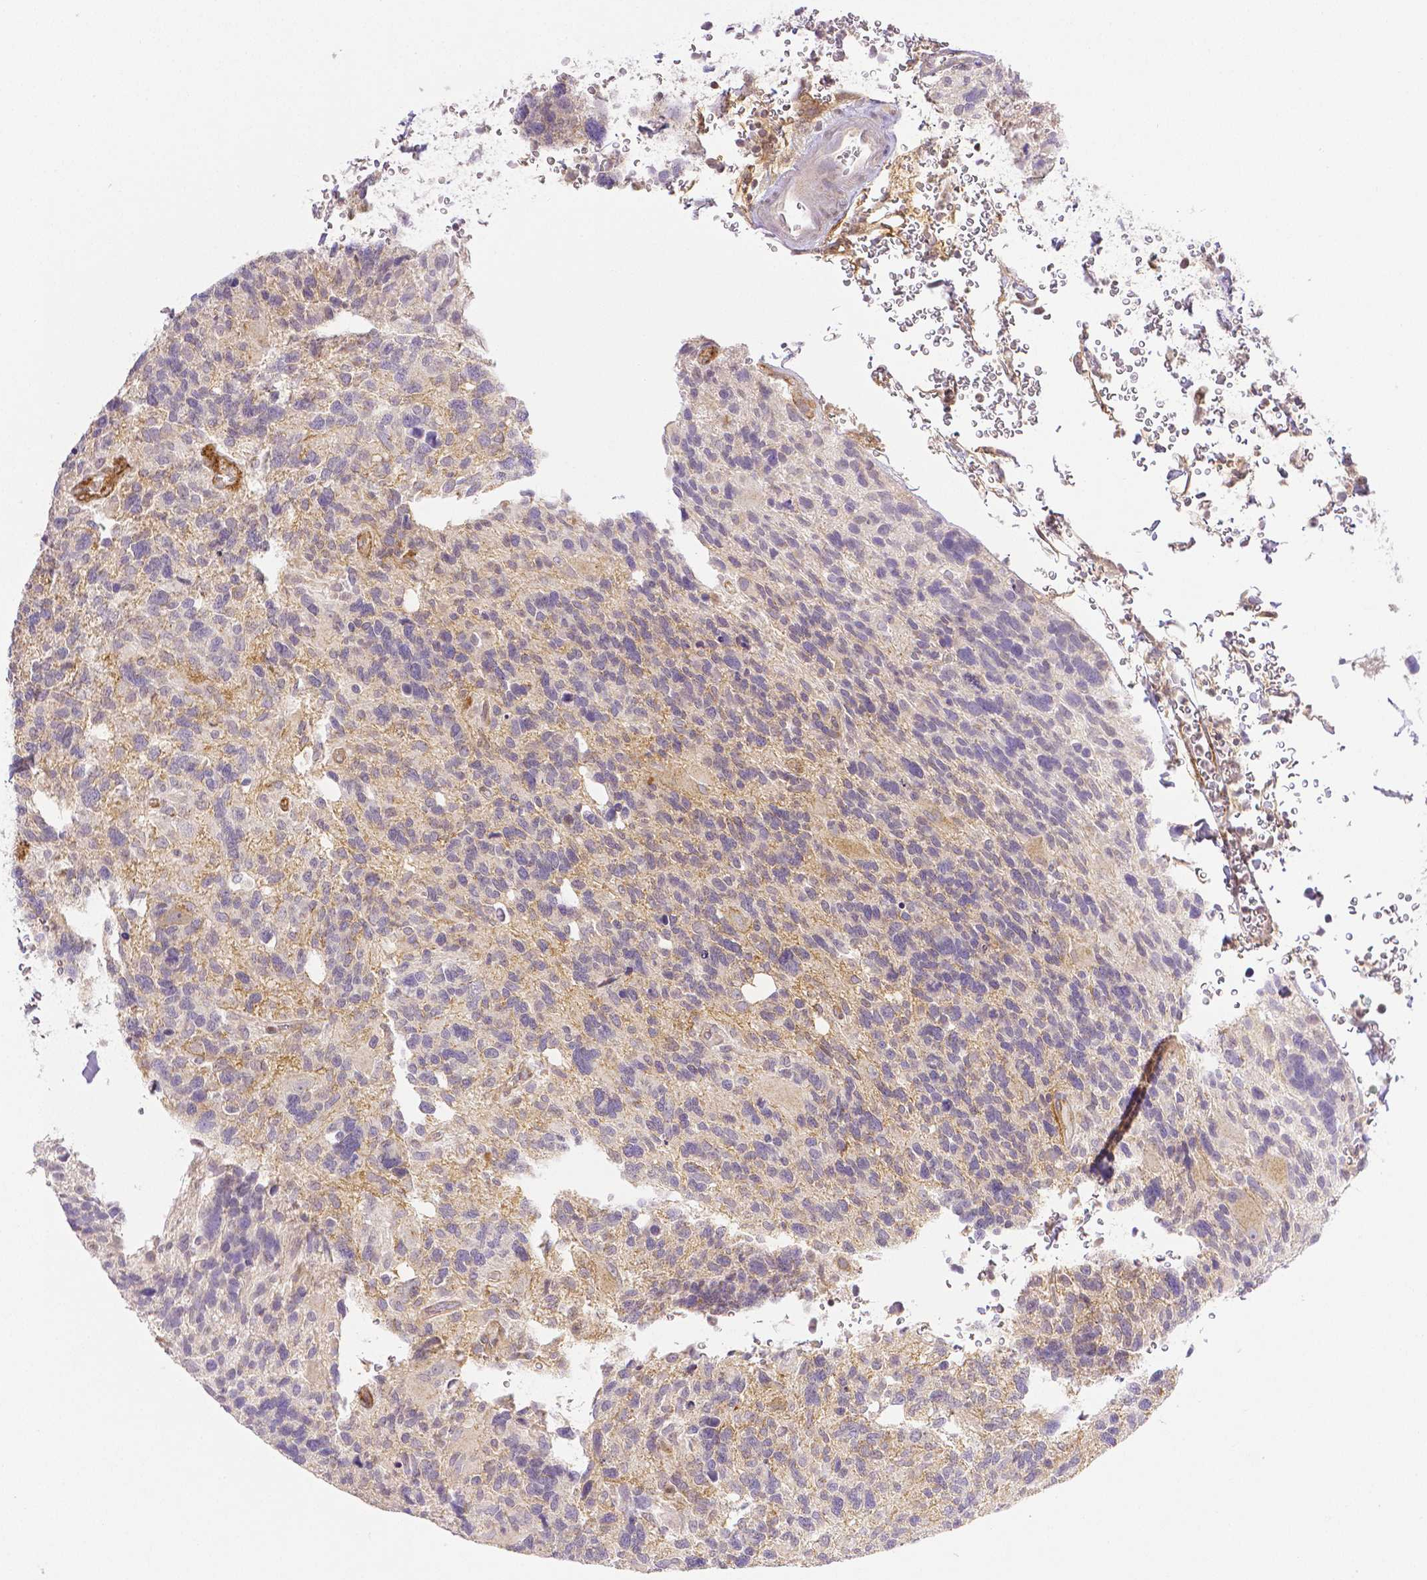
{"staining": {"intensity": "negative", "quantity": "none", "location": "none"}, "tissue": "glioma", "cell_type": "Tumor cells", "image_type": "cancer", "snomed": [{"axis": "morphology", "description": "Glioma, malignant, High grade"}, {"axis": "topography", "description": "Brain"}], "caption": "Immunohistochemistry of human malignant glioma (high-grade) reveals no staining in tumor cells.", "gene": "THY1", "patient": {"sex": "male", "age": 49}}